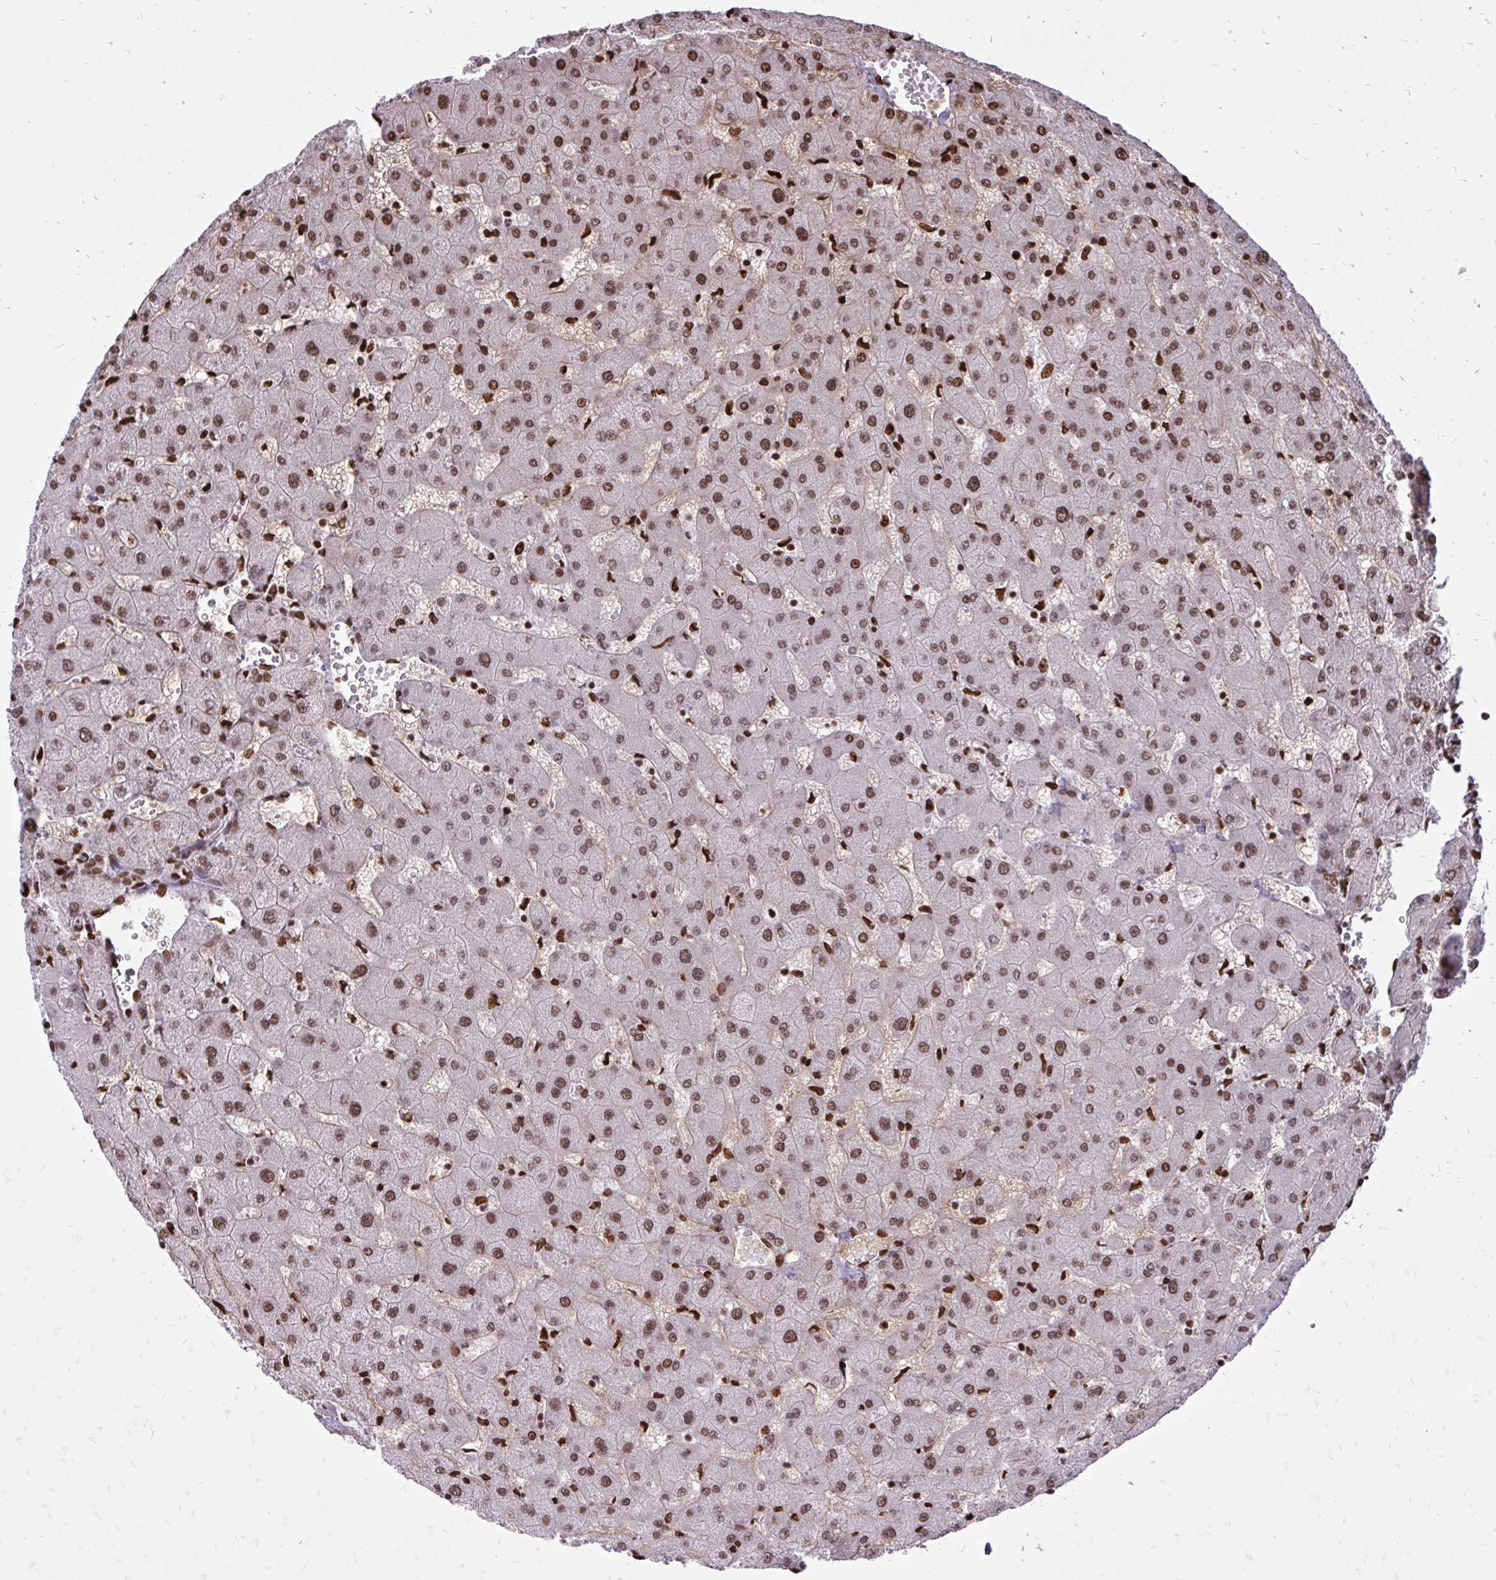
{"staining": {"intensity": "strong", "quantity": ">75%", "location": "nuclear"}, "tissue": "liver", "cell_type": "Cholangiocytes", "image_type": "normal", "snomed": [{"axis": "morphology", "description": "Normal tissue, NOS"}, {"axis": "topography", "description": "Liver"}], "caption": "Protein staining of normal liver shows strong nuclear staining in about >75% of cholangiocytes. Nuclei are stained in blue.", "gene": "TBL1Y", "patient": {"sex": "female", "age": 63}}